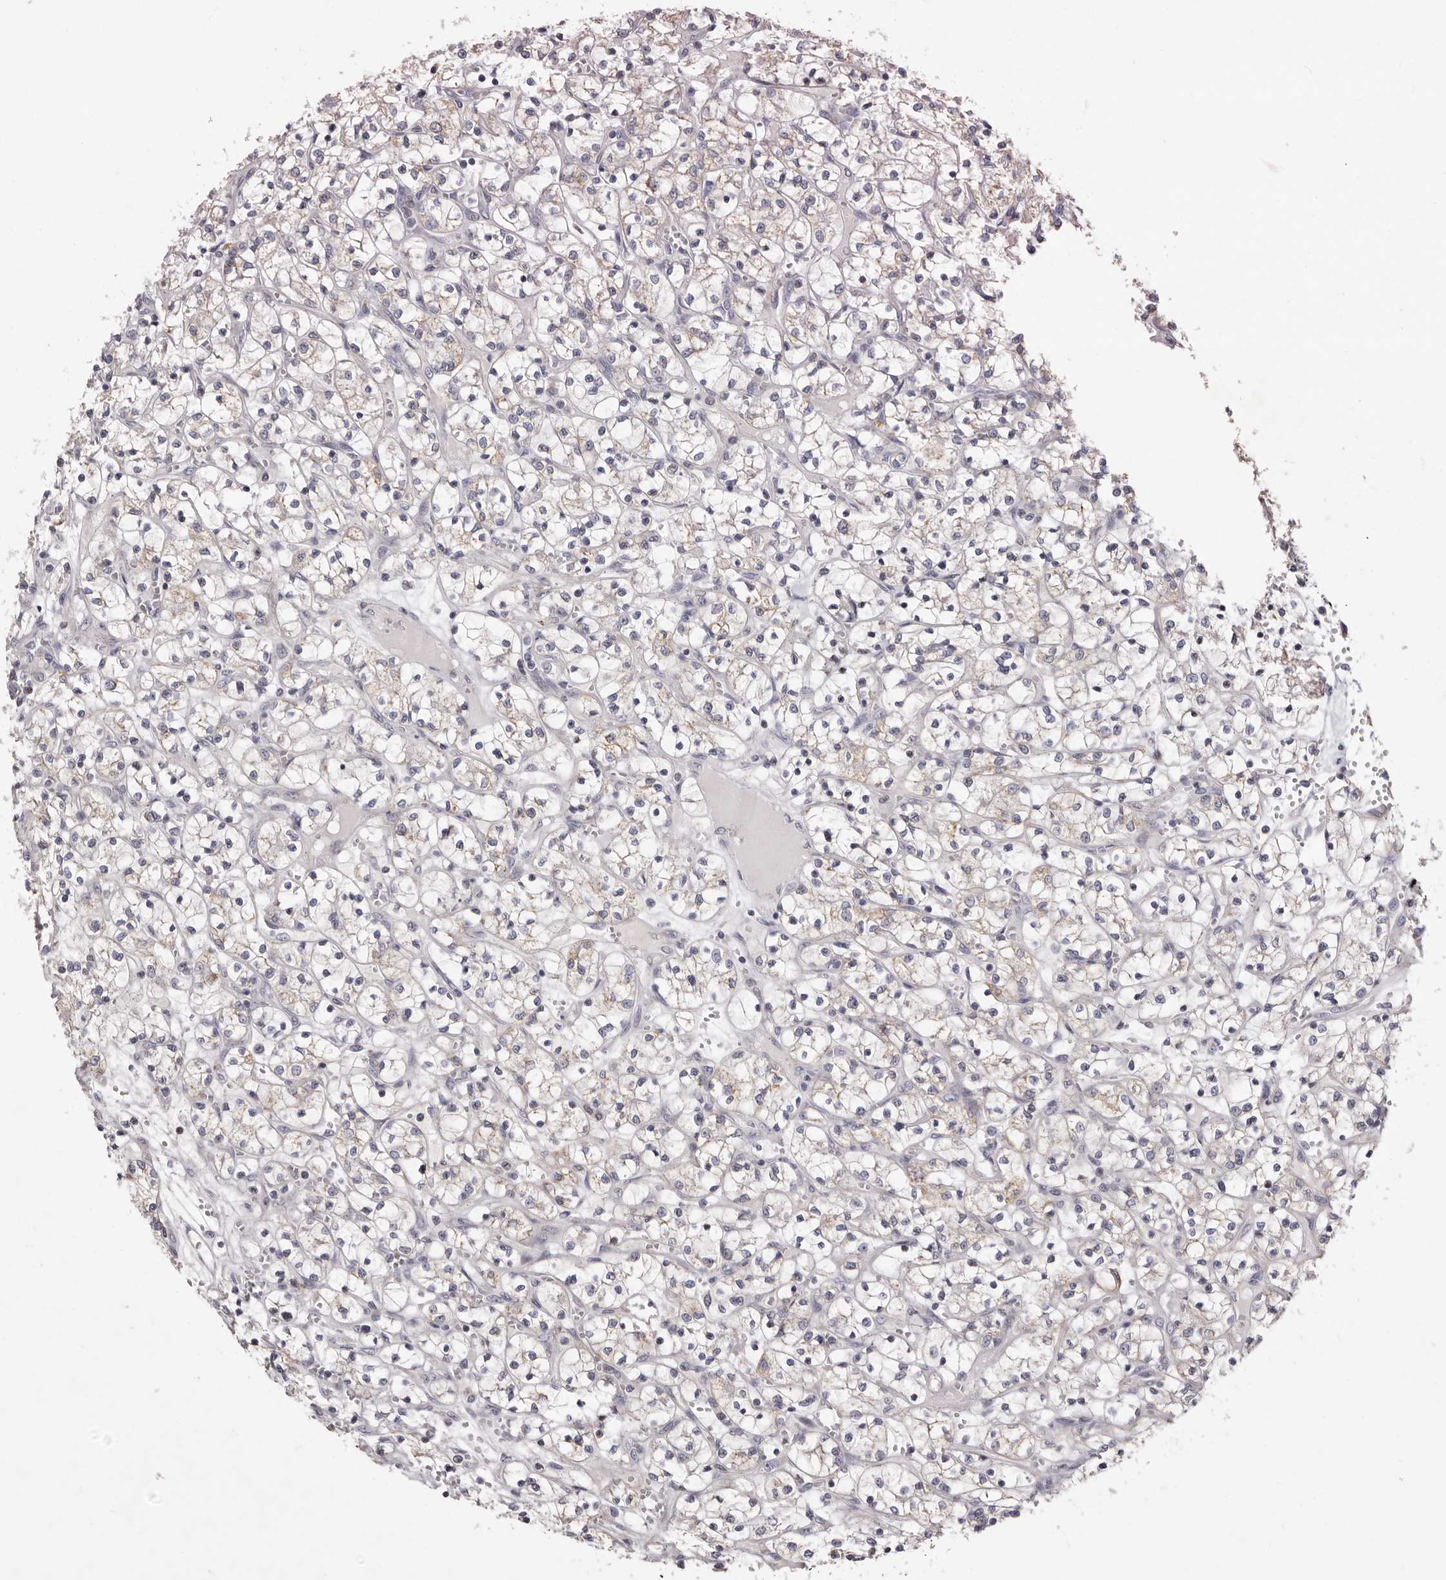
{"staining": {"intensity": "weak", "quantity": ">75%", "location": "cytoplasmic/membranous"}, "tissue": "renal cancer", "cell_type": "Tumor cells", "image_type": "cancer", "snomed": [{"axis": "morphology", "description": "Adenocarcinoma, NOS"}, {"axis": "topography", "description": "Kidney"}], "caption": "This image exhibits immunohistochemistry (IHC) staining of human renal cancer (adenocarcinoma), with low weak cytoplasmic/membranous staining in approximately >75% of tumor cells.", "gene": "TIMM17B", "patient": {"sex": "female", "age": 69}}